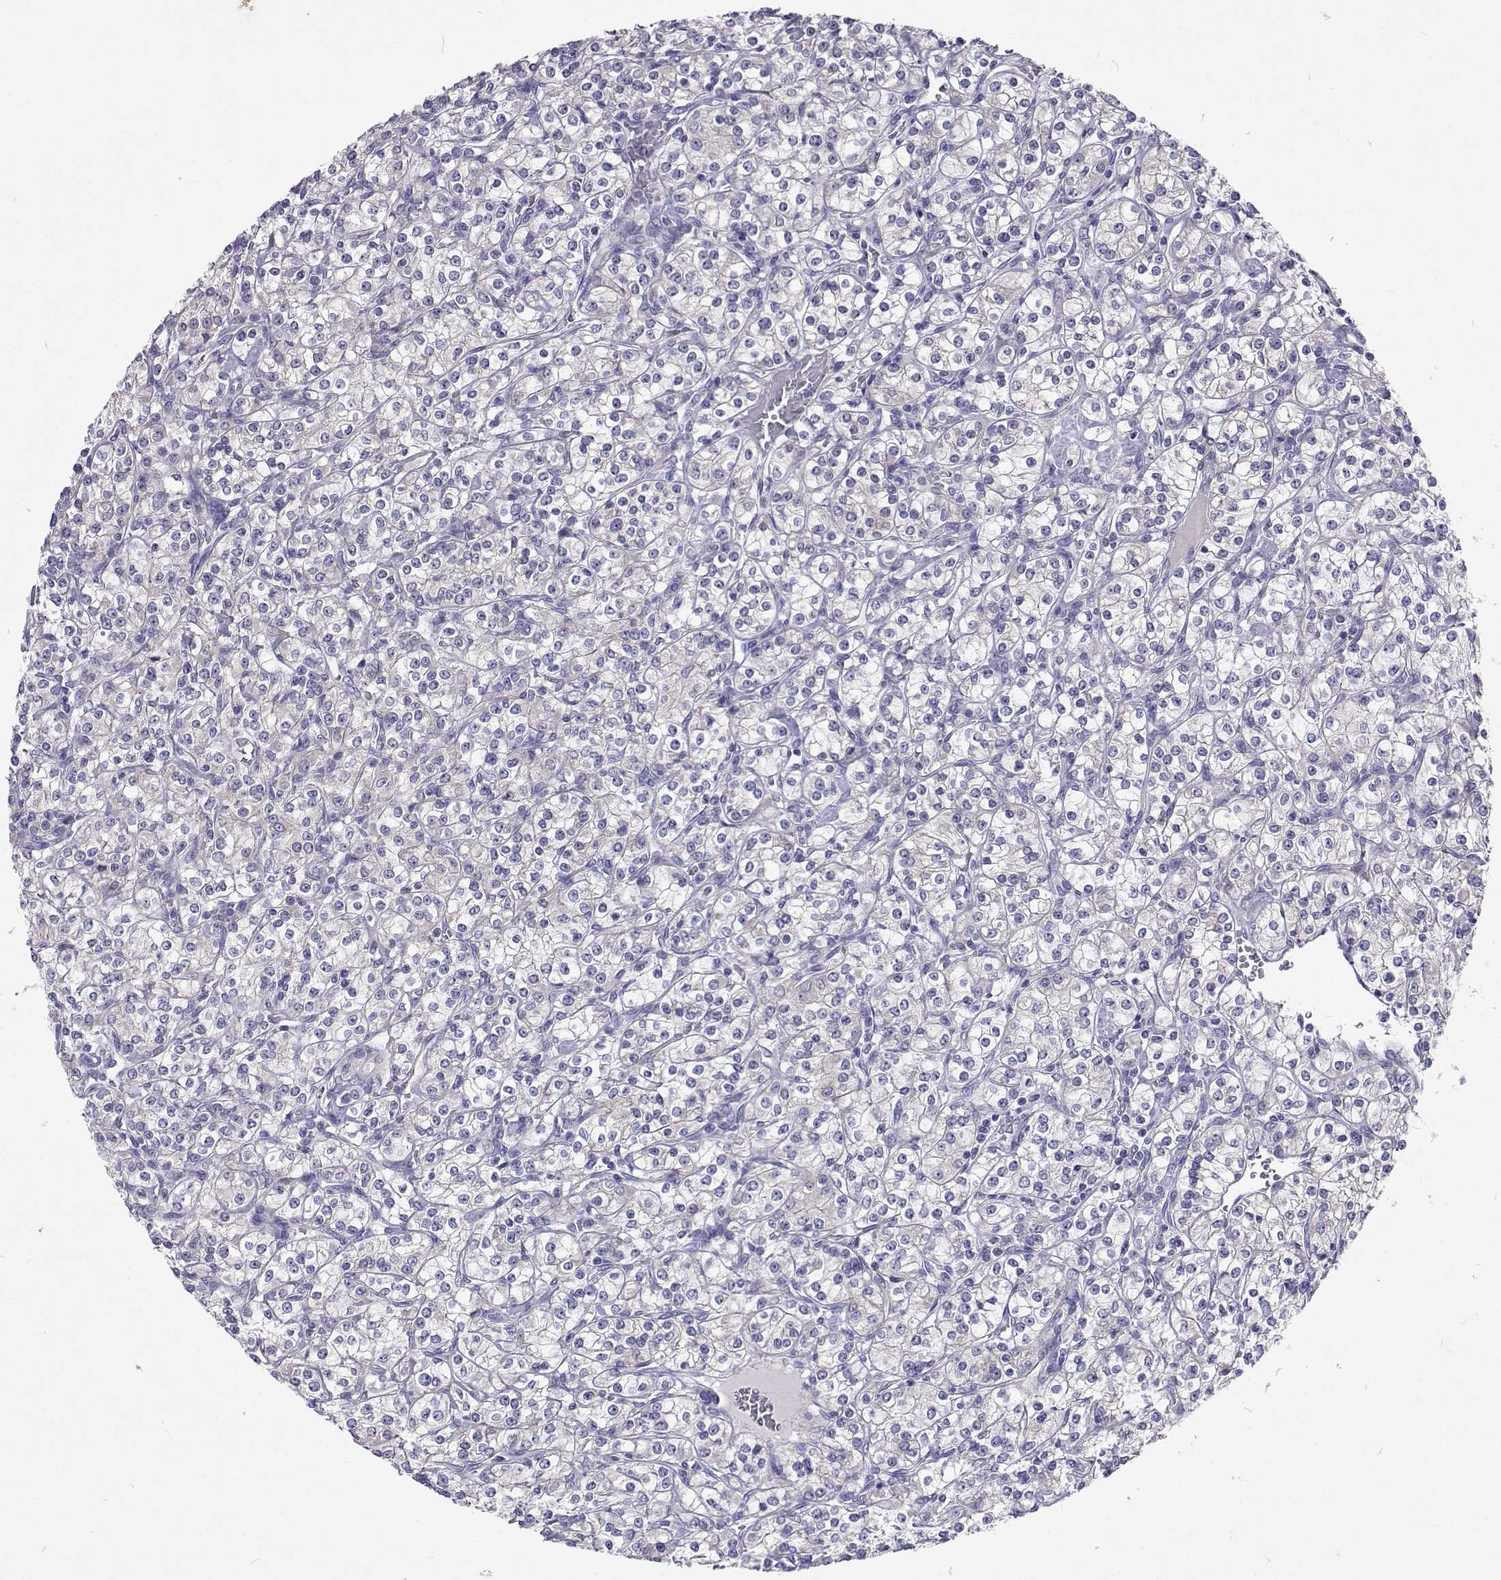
{"staining": {"intensity": "negative", "quantity": "none", "location": "none"}, "tissue": "renal cancer", "cell_type": "Tumor cells", "image_type": "cancer", "snomed": [{"axis": "morphology", "description": "Adenocarcinoma, NOS"}, {"axis": "topography", "description": "Kidney"}], "caption": "Tumor cells show no significant expression in renal adenocarcinoma.", "gene": "LHFPL7", "patient": {"sex": "male", "age": 77}}